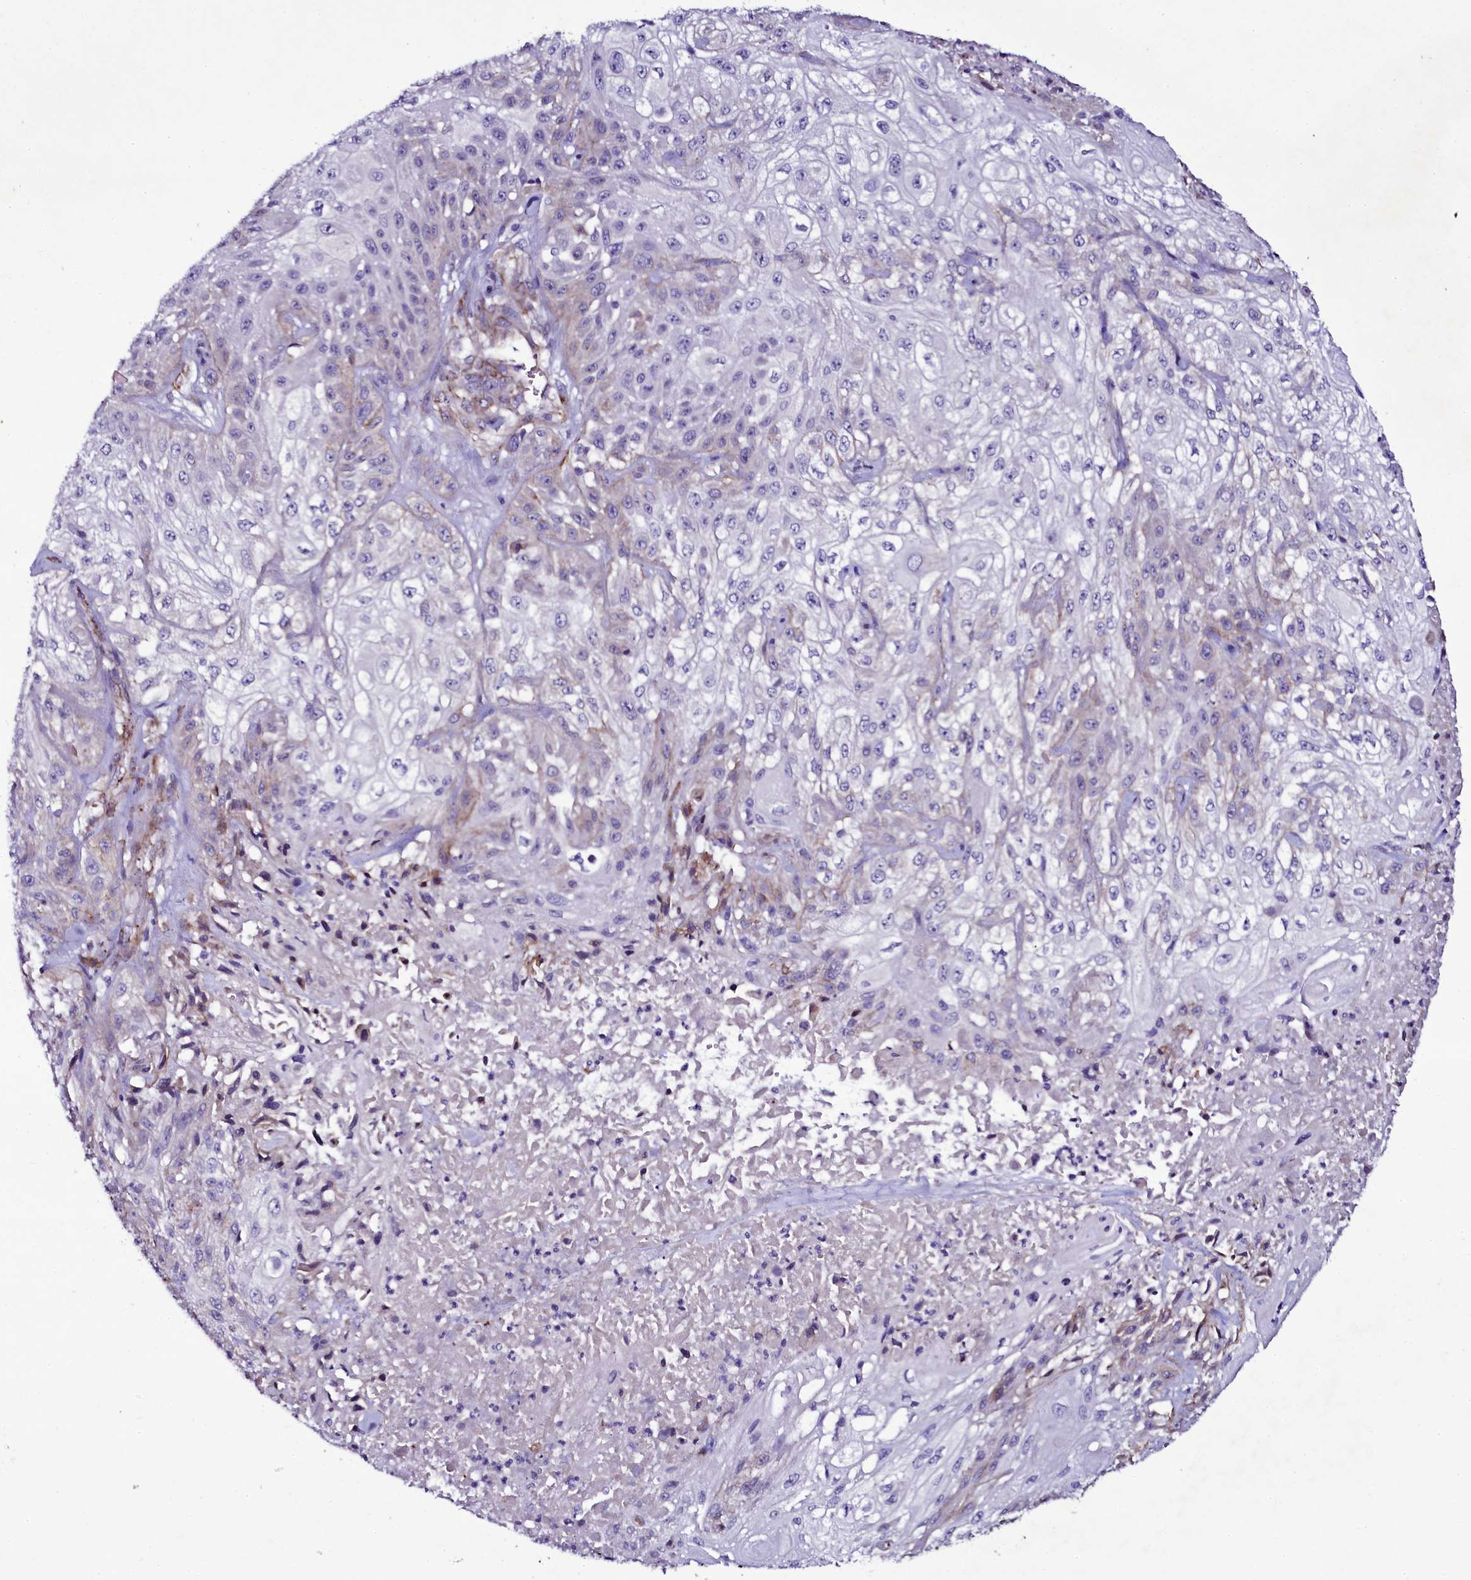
{"staining": {"intensity": "negative", "quantity": "none", "location": "none"}, "tissue": "skin cancer", "cell_type": "Tumor cells", "image_type": "cancer", "snomed": [{"axis": "morphology", "description": "Squamous cell carcinoma, NOS"}, {"axis": "morphology", "description": "Squamous cell carcinoma, metastatic, NOS"}, {"axis": "topography", "description": "Skin"}, {"axis": "topography", "description": "Lymph node"}], "caption": "The image displays no significant positivity in tumor cells of skin cancer (metastatic squamous cell carcinoma).", "gene": "MEX3C", "patient": {"sex": "male", "age": 75}}